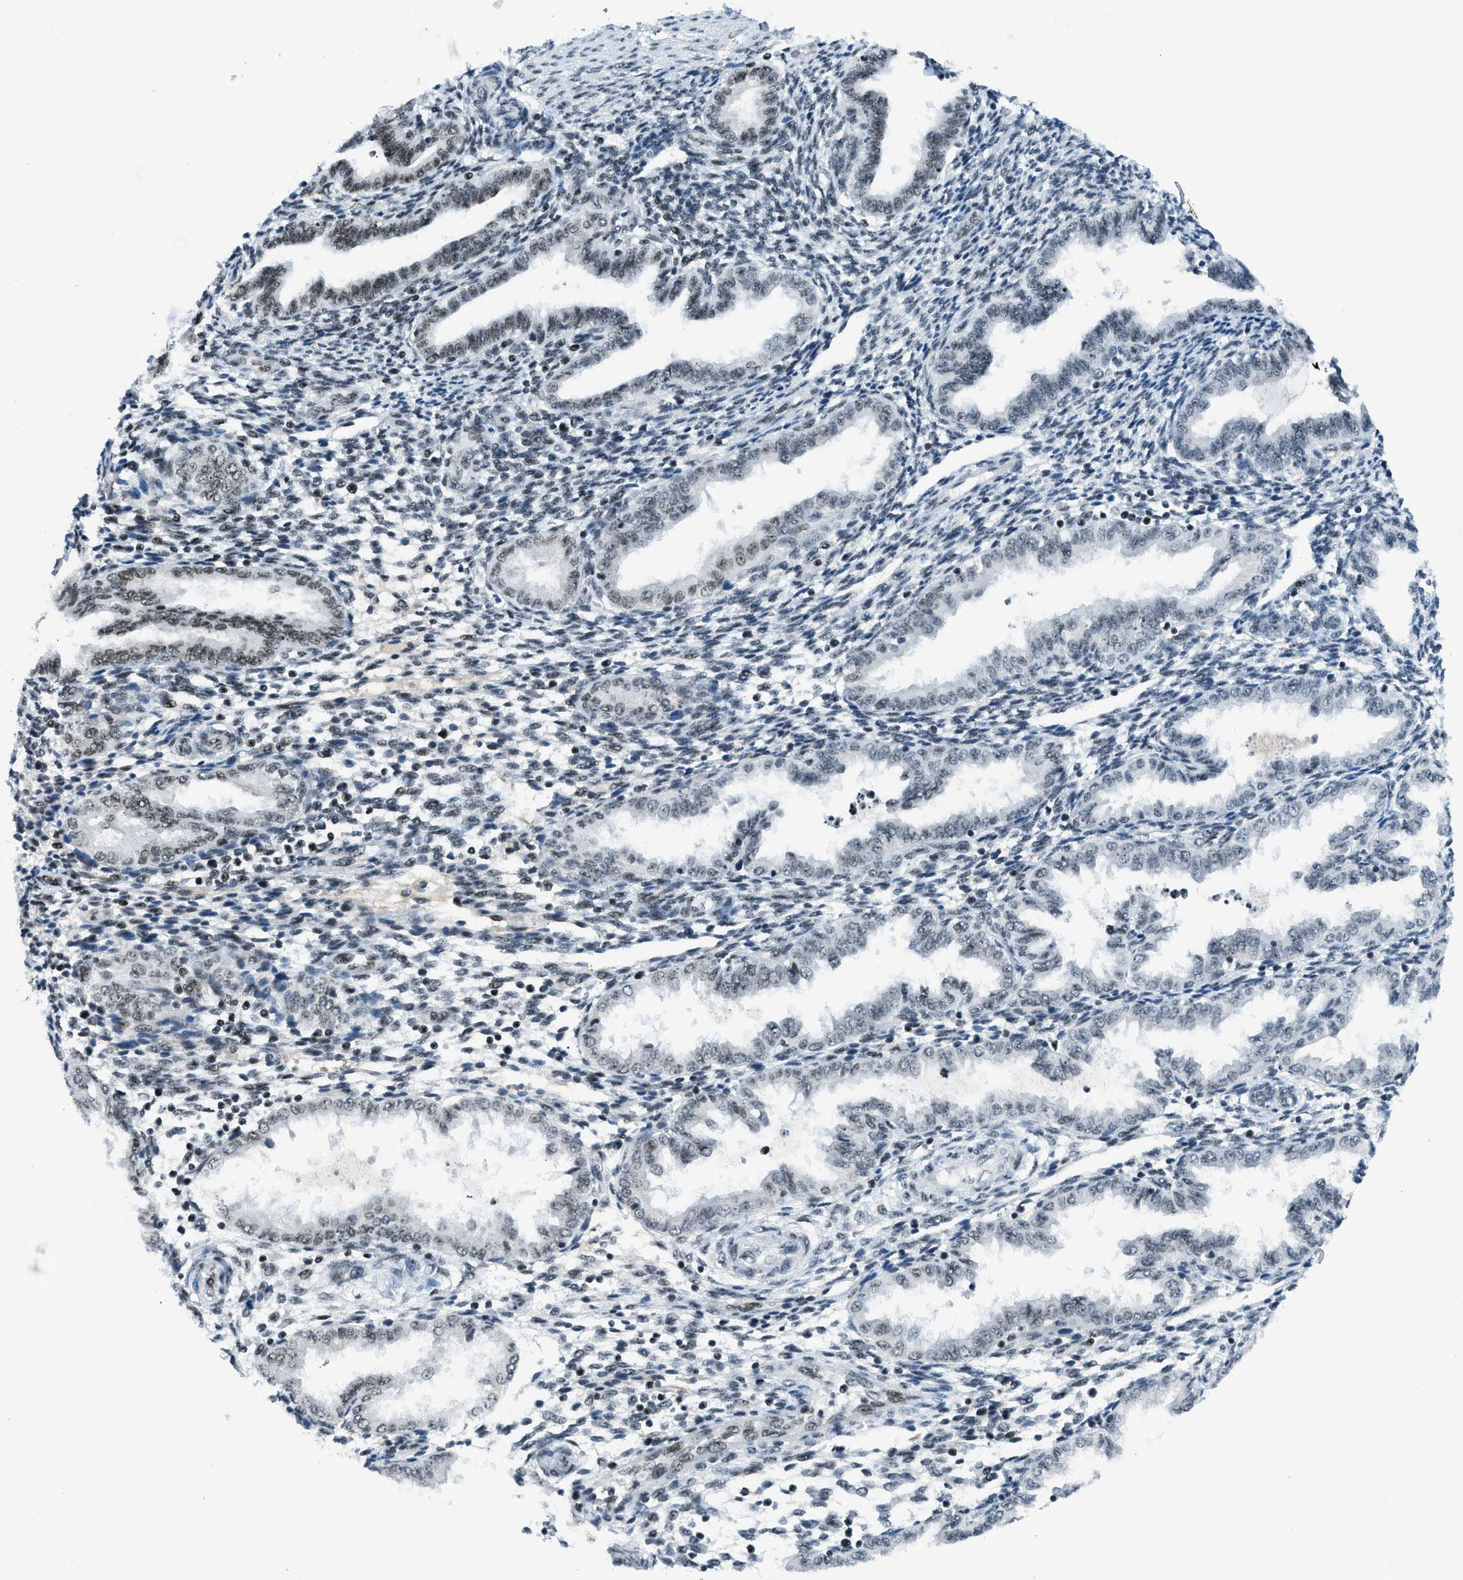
{"staining": {"intensity": "moderate", "quantity": "25%-75%", "location": "nuclear"}, "tissue": "endometrium", "cell_type": "Cells in endometrial stroma", "image_type": "normal", "snomed": [{"axis": "morphology", "description": "Normal tissue, NOS"}, {"axis": "topography", "description": "Endometrium"}], "caption": "Immunohistochemistry (DAB (3,3'-diaminobenzidine)) staining of normal human endometrium reveals moderate nuclear protein expression in approximately 25%-75% of cells in endometrial stroma. (IHC, brightfield microscopy, high magnification).", "gene": "RAD51B", "patient": {"sex": "female", "age": 33}}